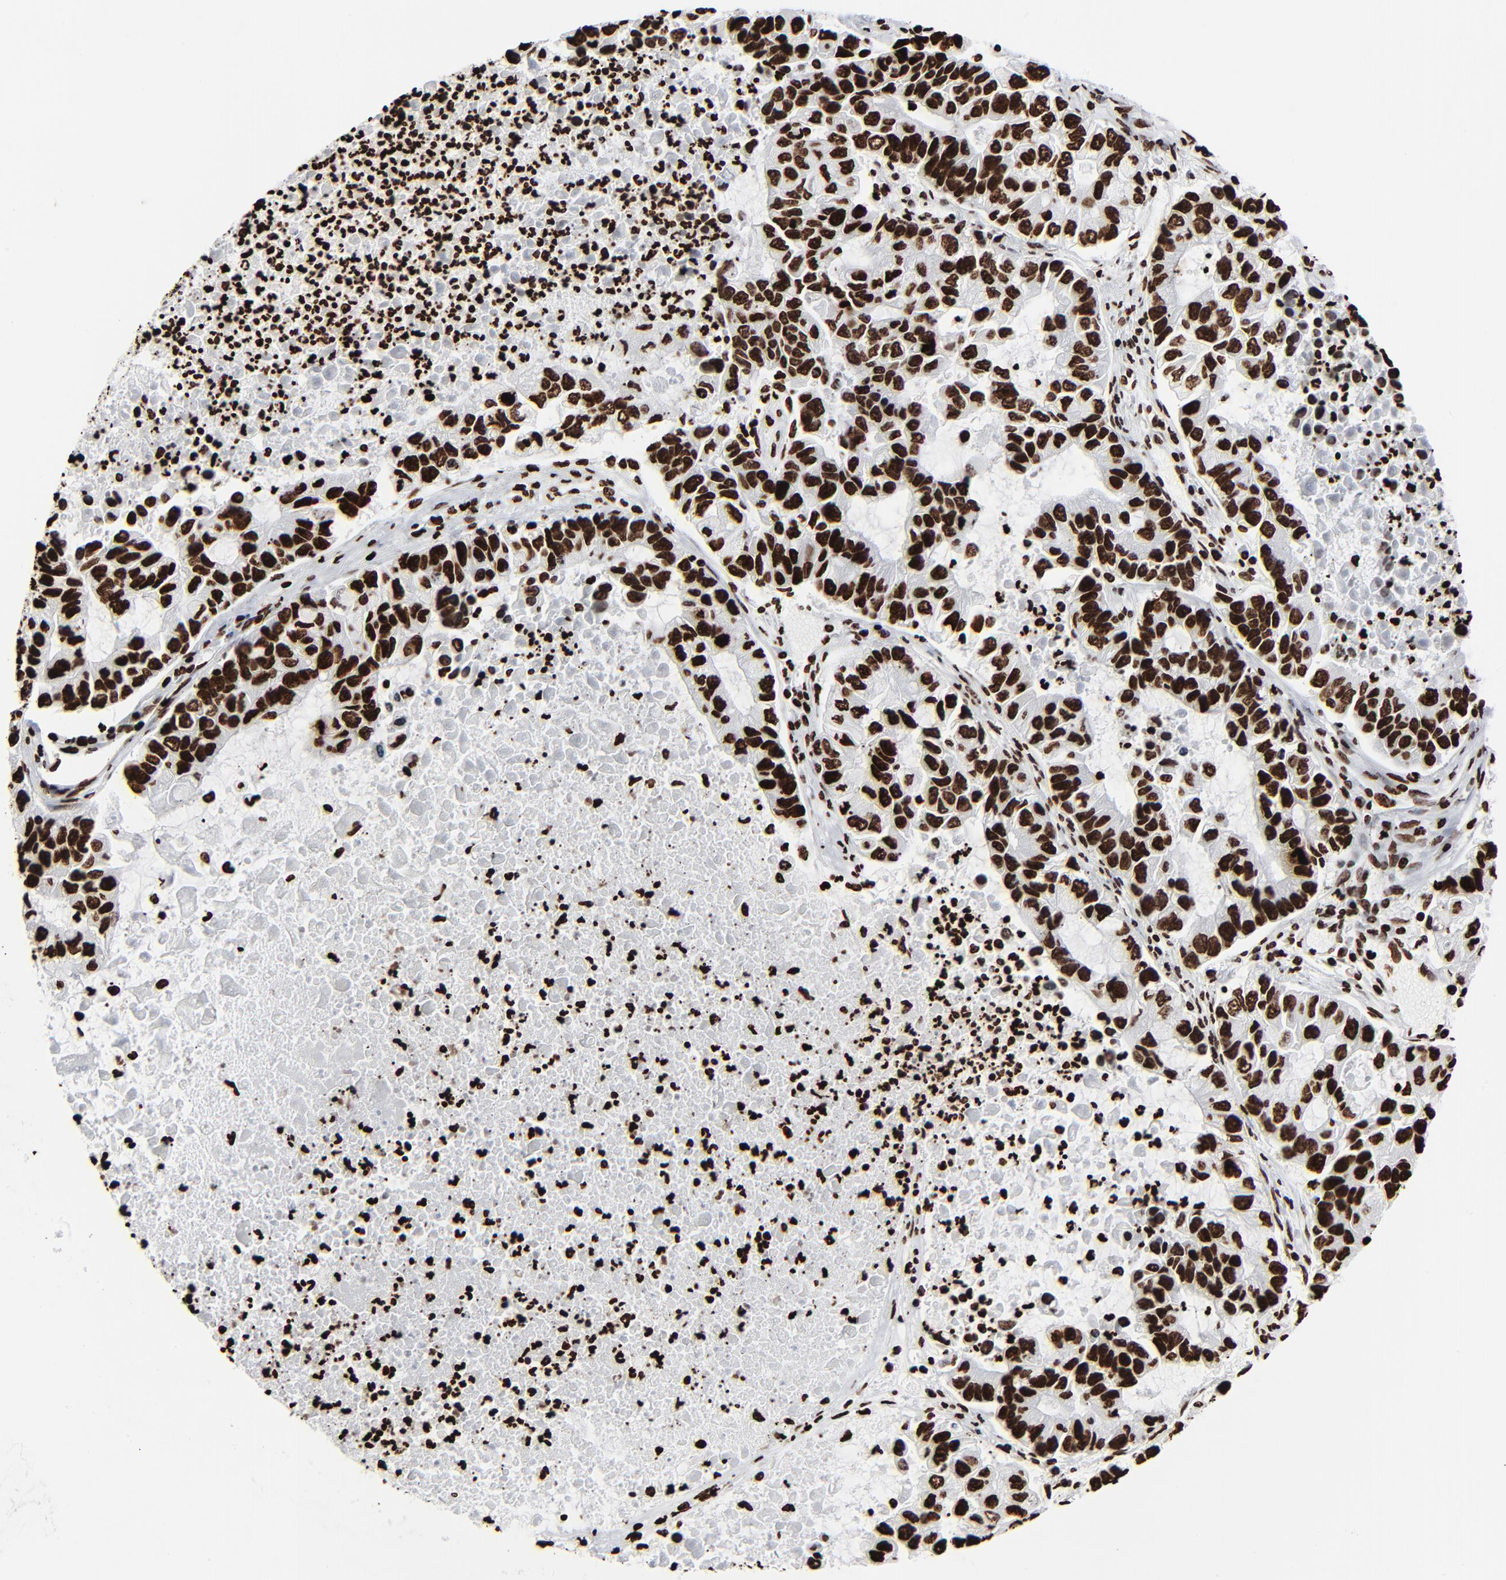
{"staining": {"intensity": "strong", "quantity": ">75%", "location": "nuclear"}, "tissue": "lung cancer", "cell_type": "Tumor cells", "image_type": "cancer", "snomed": [{"axis": "morphology", "description": "Adenocarcinoma, NOS"}, {"axis": "topography", "description": "Lung"}], "caption": "Immunohistochemistry histopathology image of neoplastic tissue: lung cancer stained using IHC shows high levels of strong protein expression localized specifically in the nuclear of tumor cells, appearing as a nuclear brown color.", "gene": "H3-4", "patient": {"sex": "female", "age": 51}}